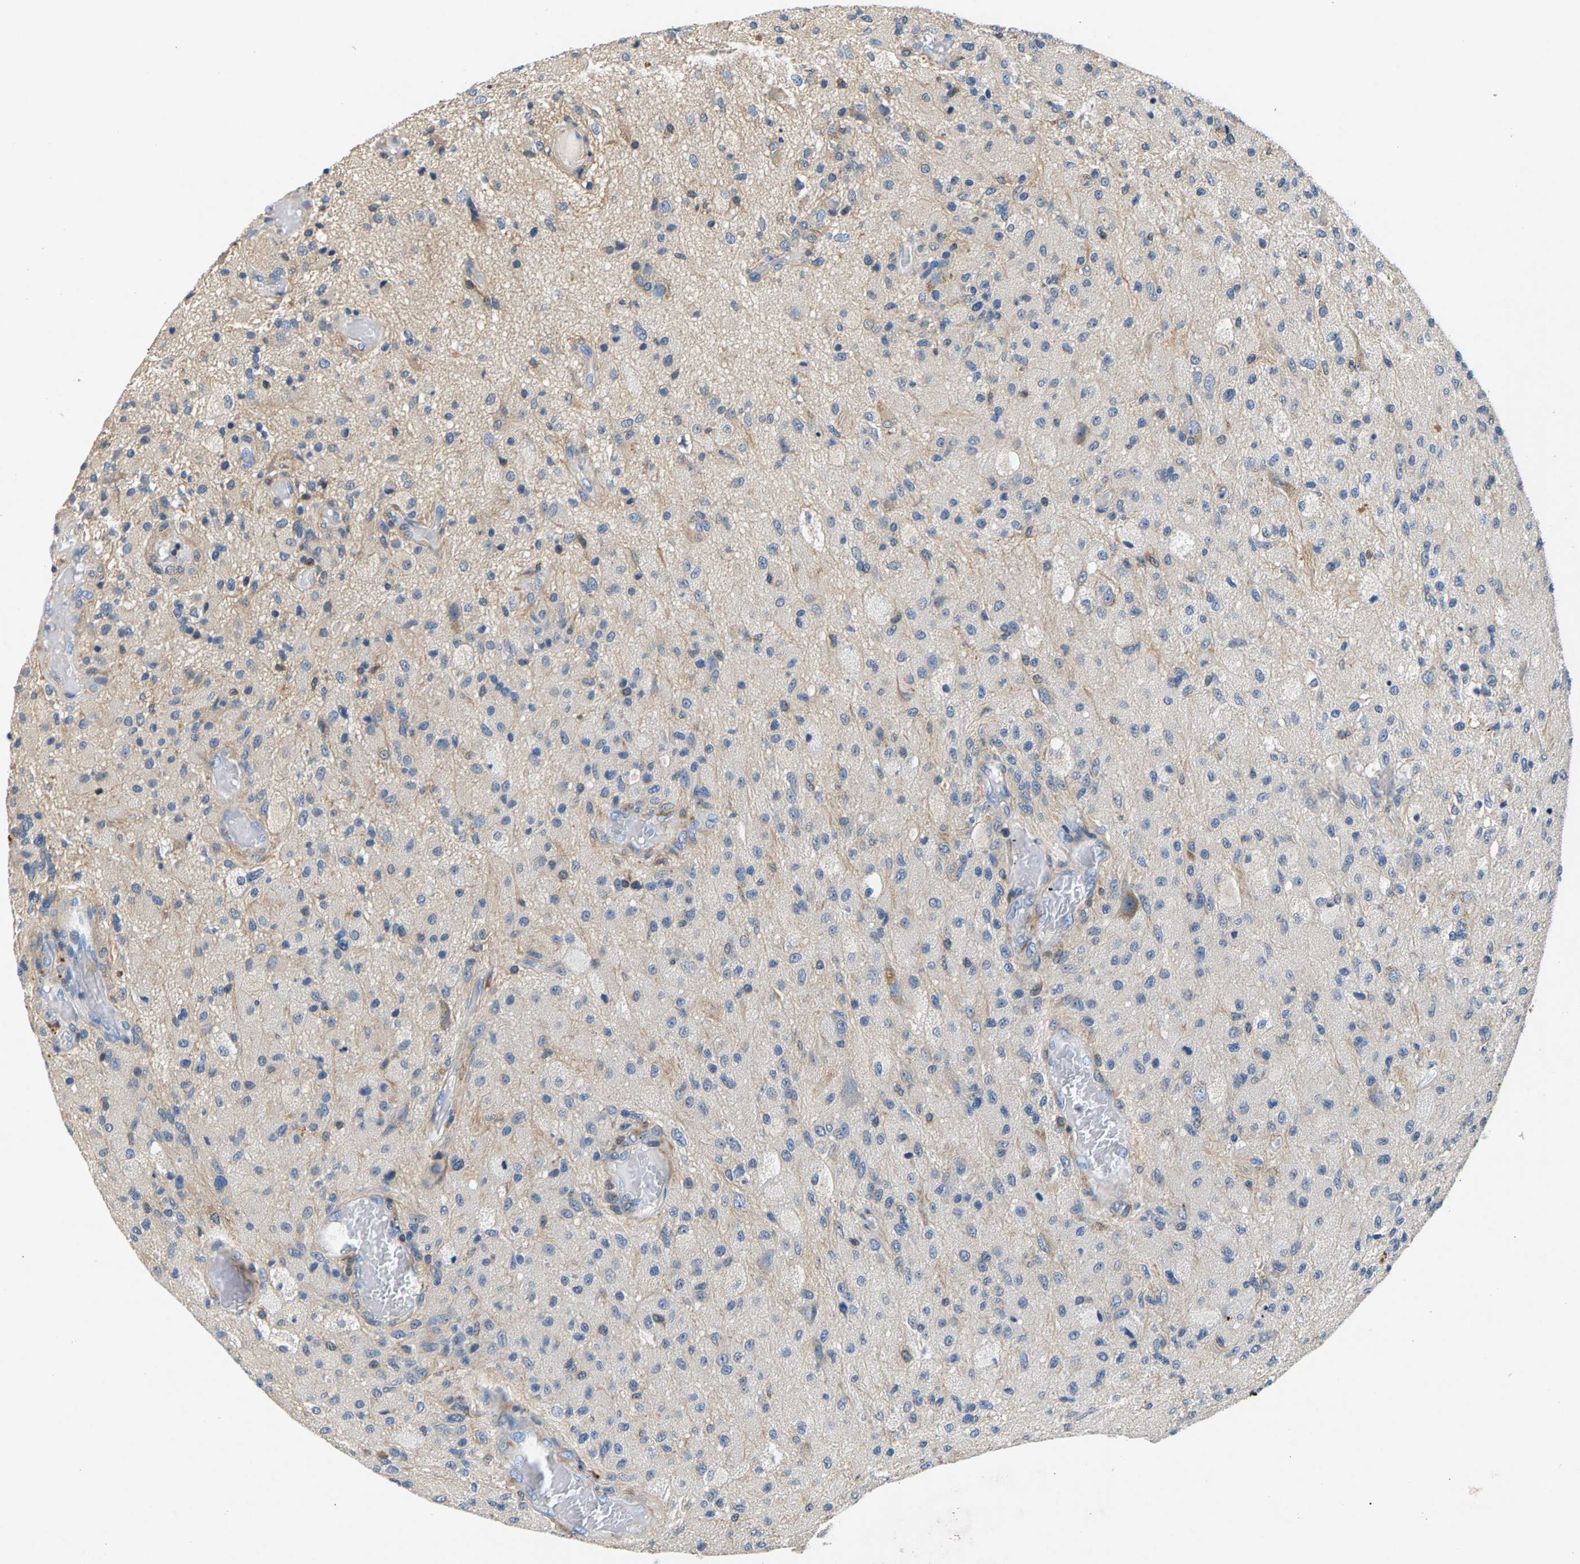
{"staining": {"intensity": "negative", "quantity": "none", "location": "none"}, "tissue": "glioma", "cell_type": "Tumor cells", "image_type": "cancer", "snomed": [{"axis": "morphology", "description": "Normal tissue, NOS"}, {"axis": "morphology", "description": "Glioma, malignant, High grade"}, {"axis": "topography", "description": "Cerebral cortex"}], "caption": "Tumor cells are negative for protein expression in human glioma.", "gene": "NT5C", "patient": {"sex": "male", "age": 77}}